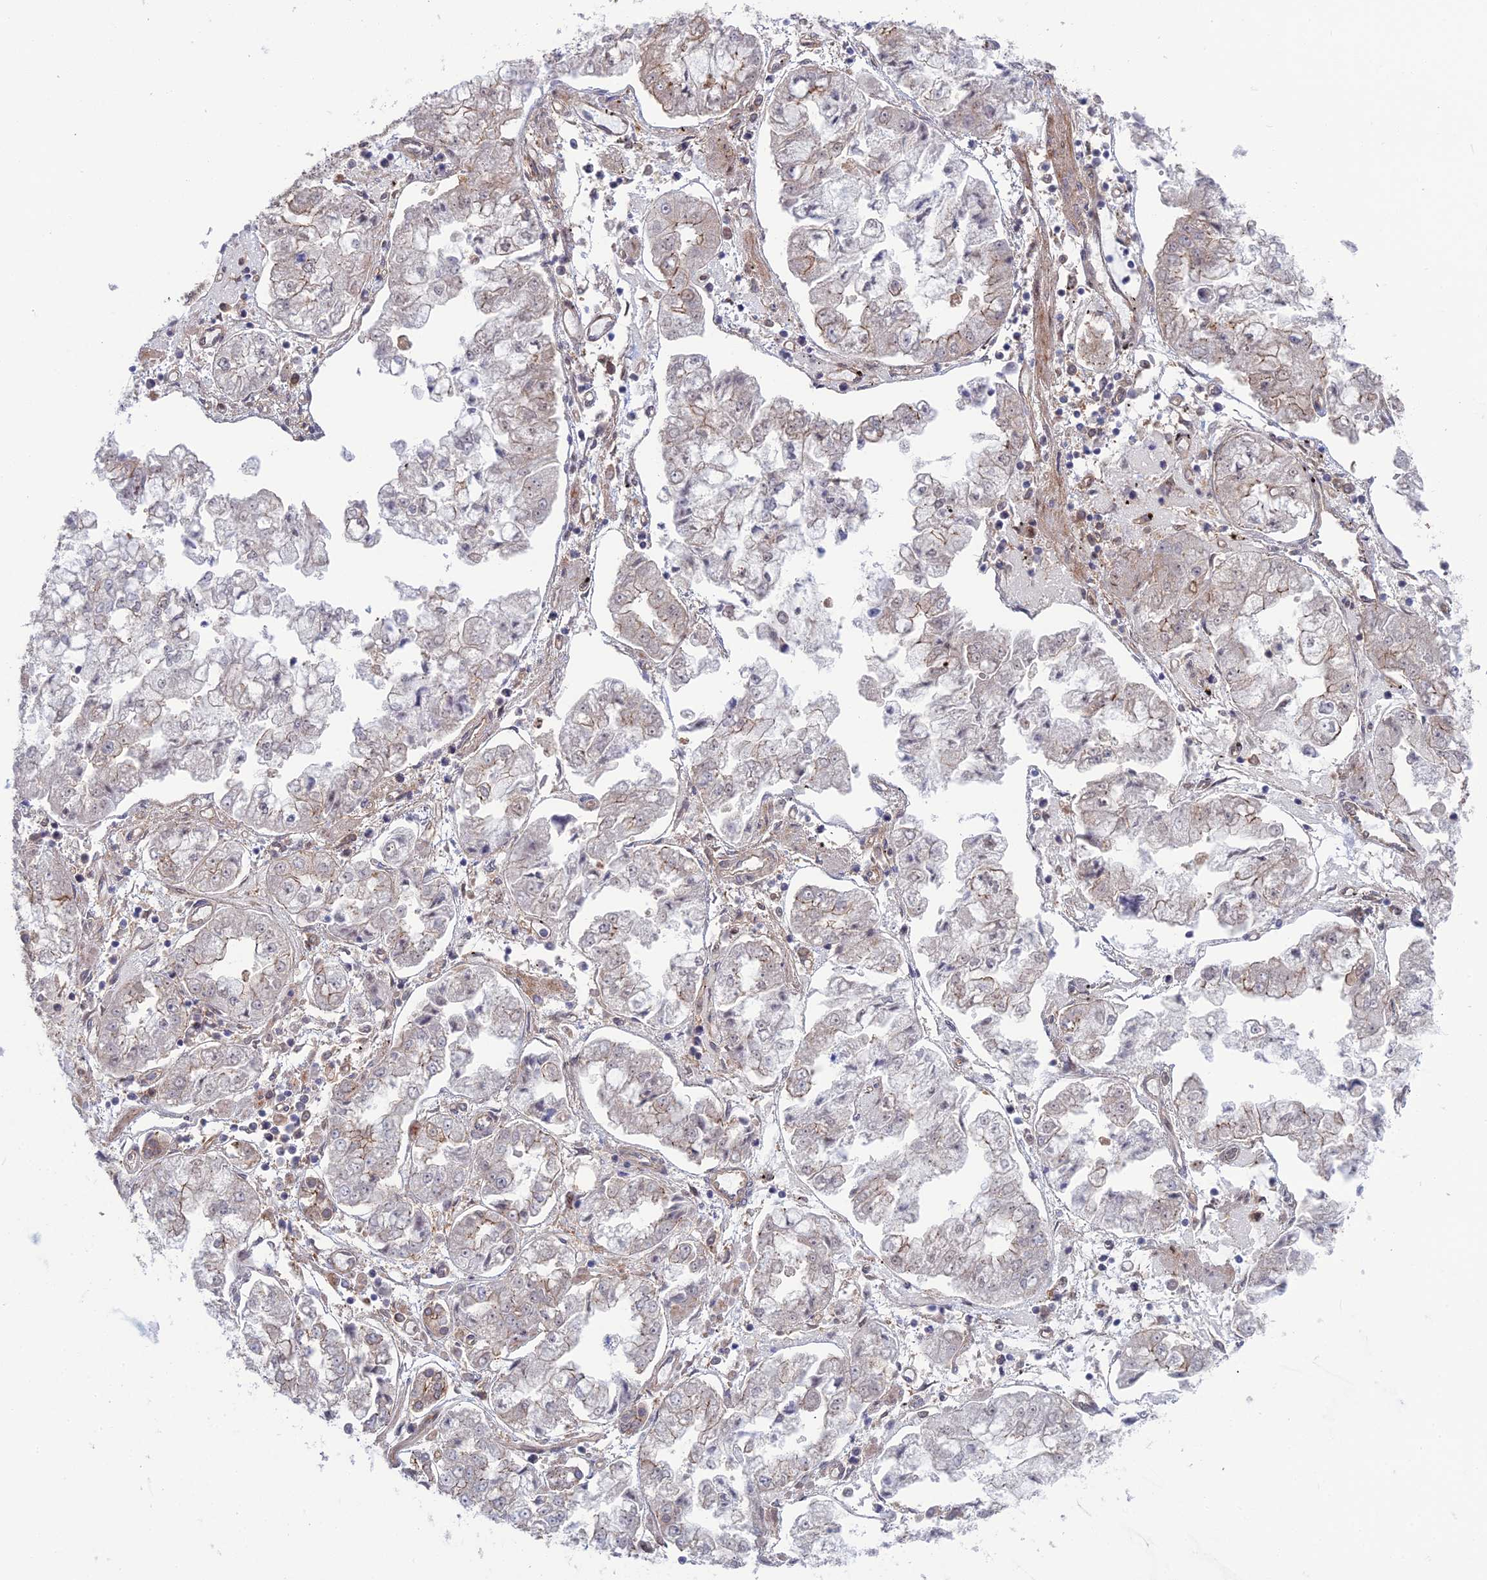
{"staining": {"intensity": "moderate", "quantity": "<25%", "location": "cytoplasmic/membranous"}, "tissue": "stomach cancer", "cell_type": "Tumor cells", "image_type": "cancer", "snomed": [{"axis": "morphology", "description": "Adenocarcinoma, NOS"}, {"axis": "topography", "description": "Stomach"}], "caption": "Brown immunohistochemical staining in human stomach cancer reveals moderate cytoplasmic/membranous staining in approximately <25% of tumor cells.", "gene": "ABHD1", "patient": {"sex": "male", "age": 76}}